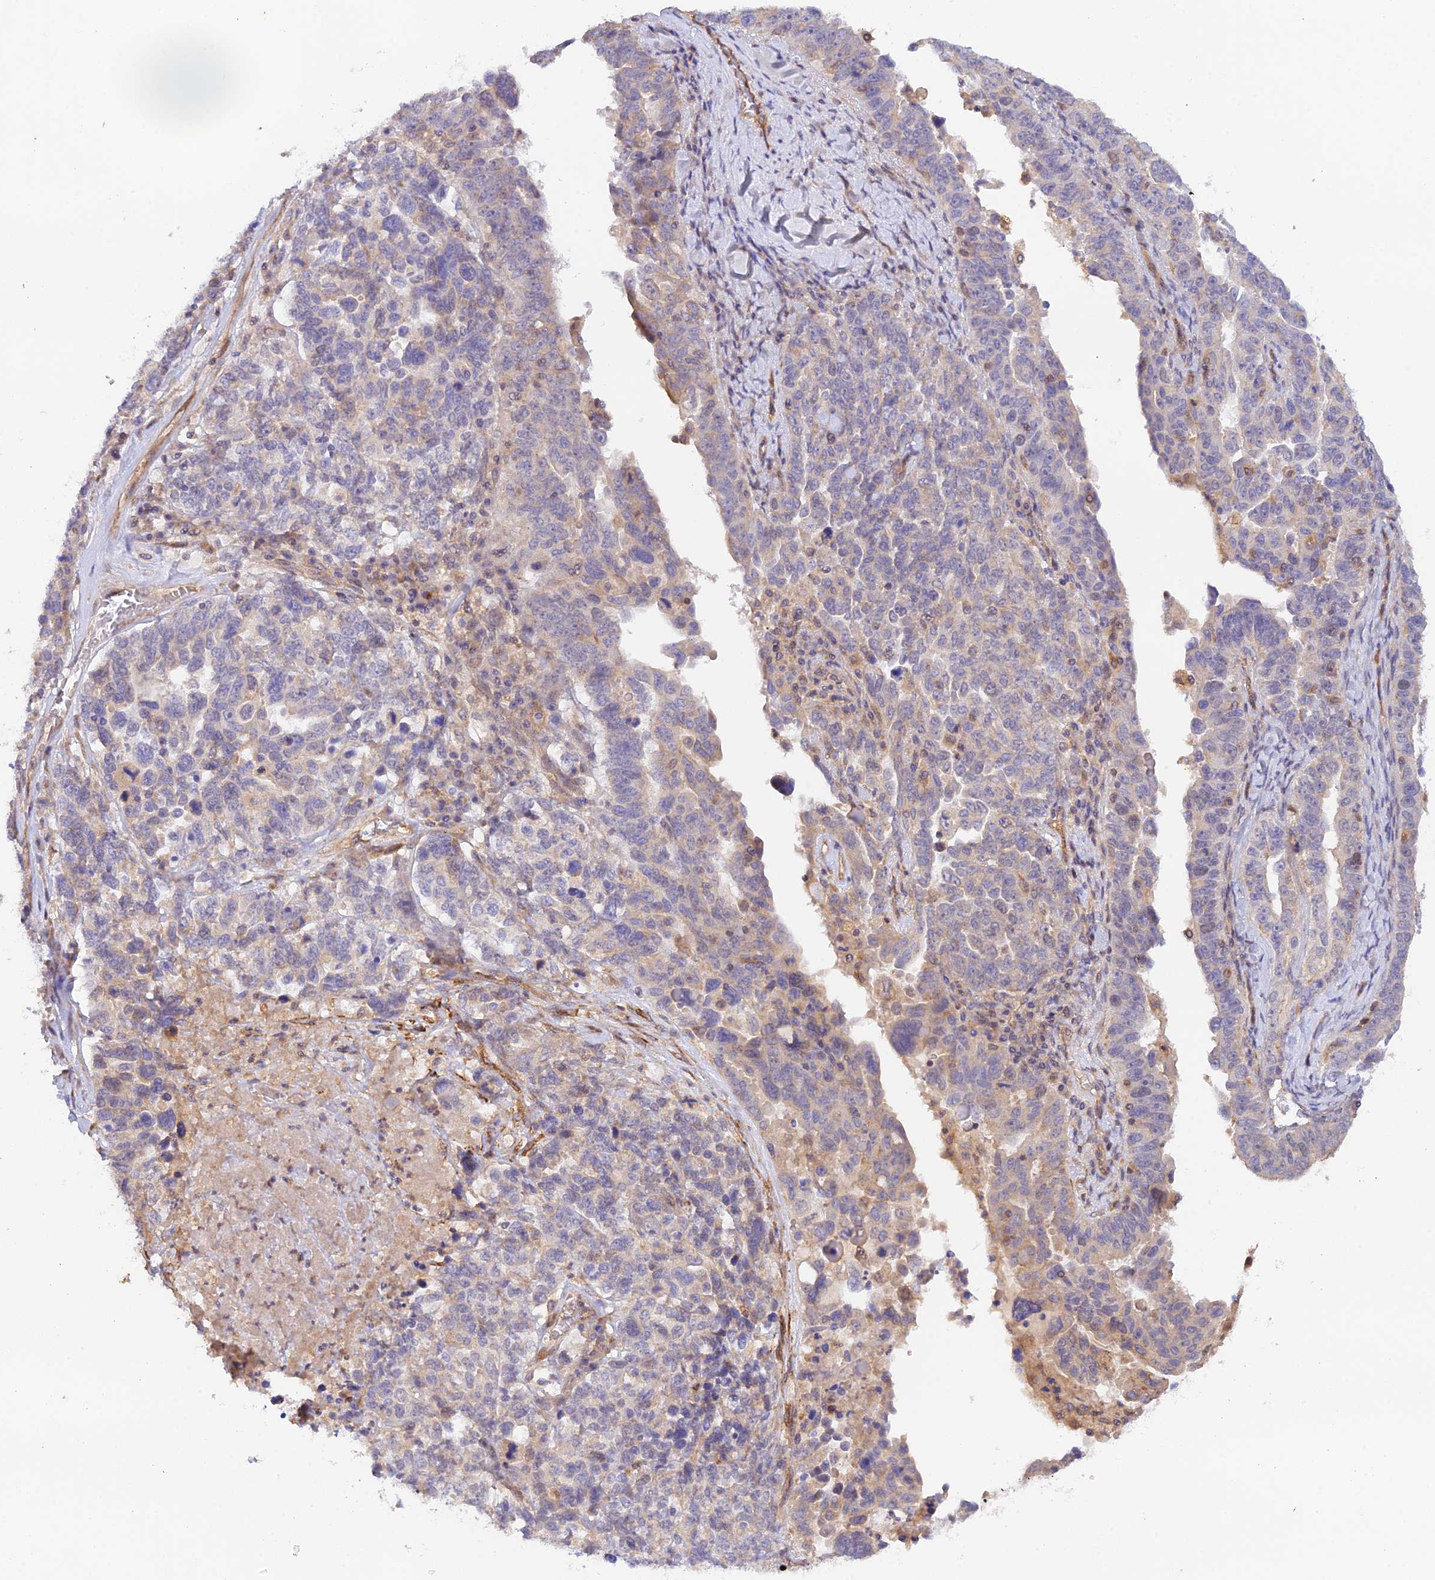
{"staining": {"intensity": "negative", "quantity": "none", "location": "none"}, "tissue": "ovarian cancer", "cell_type": "Tumor cells", "image_type": "cancer", "snomed": [{"axis": "morphology", "description": "Carcinoma, endometroid"}, {"axis": "topography", "description": "Ovary"}], "caption": "Tumor cells show no significant staining in ovarian endometroid carcinoma.", "gene": "MYO9A", "patient": {"sex": "female", "age": 62}}